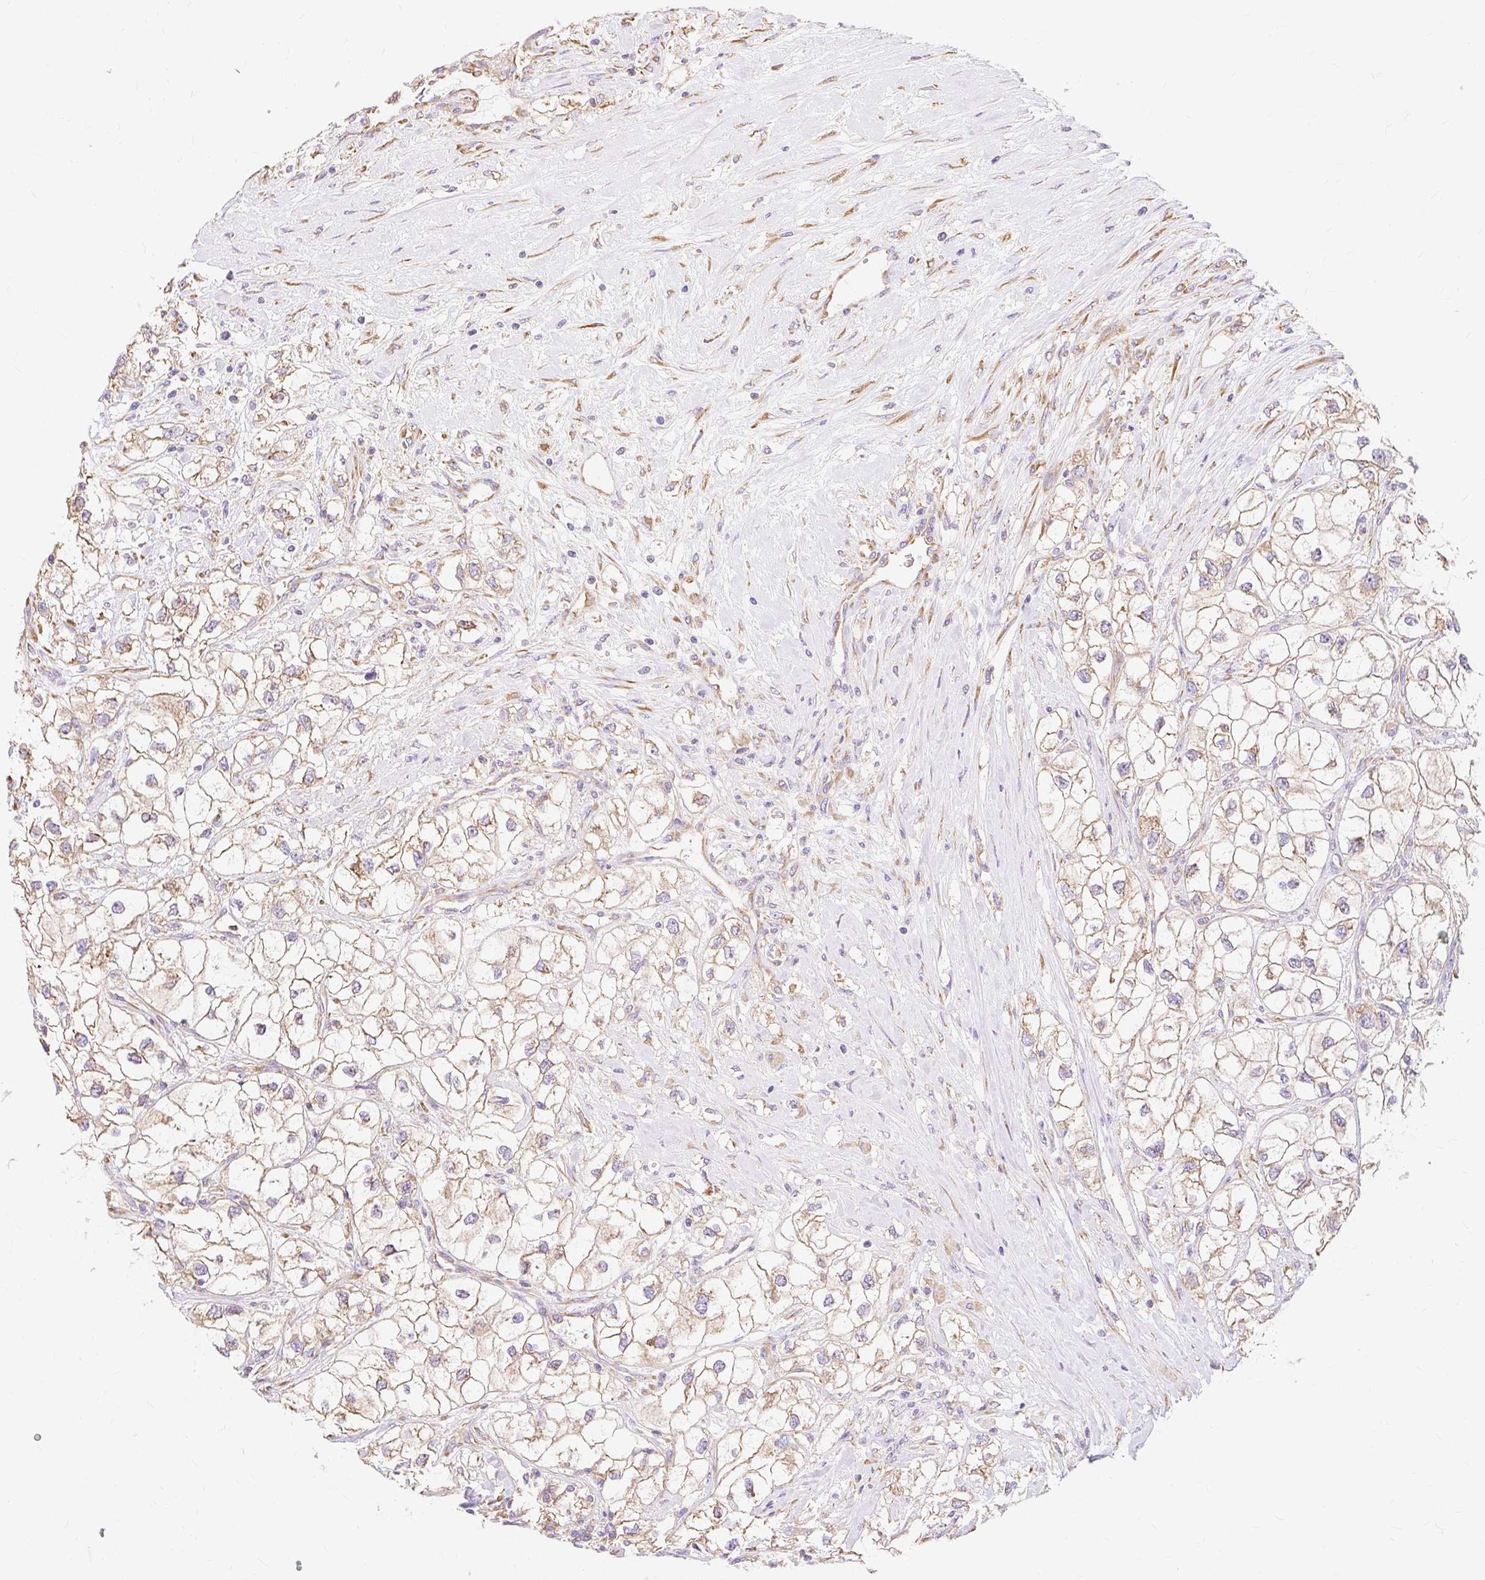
{"staining": {"intensity": "weak", "quantity": ">75%", "location": "cytoplasmic/membranous"}, "tissue": "renal cancer", "cell_type": "Tumor cells", "image_type": "cancer", "snomed": [{"axis": "morphology", "description": "Adenocarcinoma, NOS"}, {"axis": "topography", "description": "Kidney"}], "caption": "Renal cancer (adenocarcinoma) stained with immunohistochemistry demonstrates weak cytoplasmic/membranous staining in about >75% of tumor cells. (Brightfield microscopy of DAB IHC at high magnification).", "gene": "RPS17", "patient": {"sex": "male", "age": 59}}